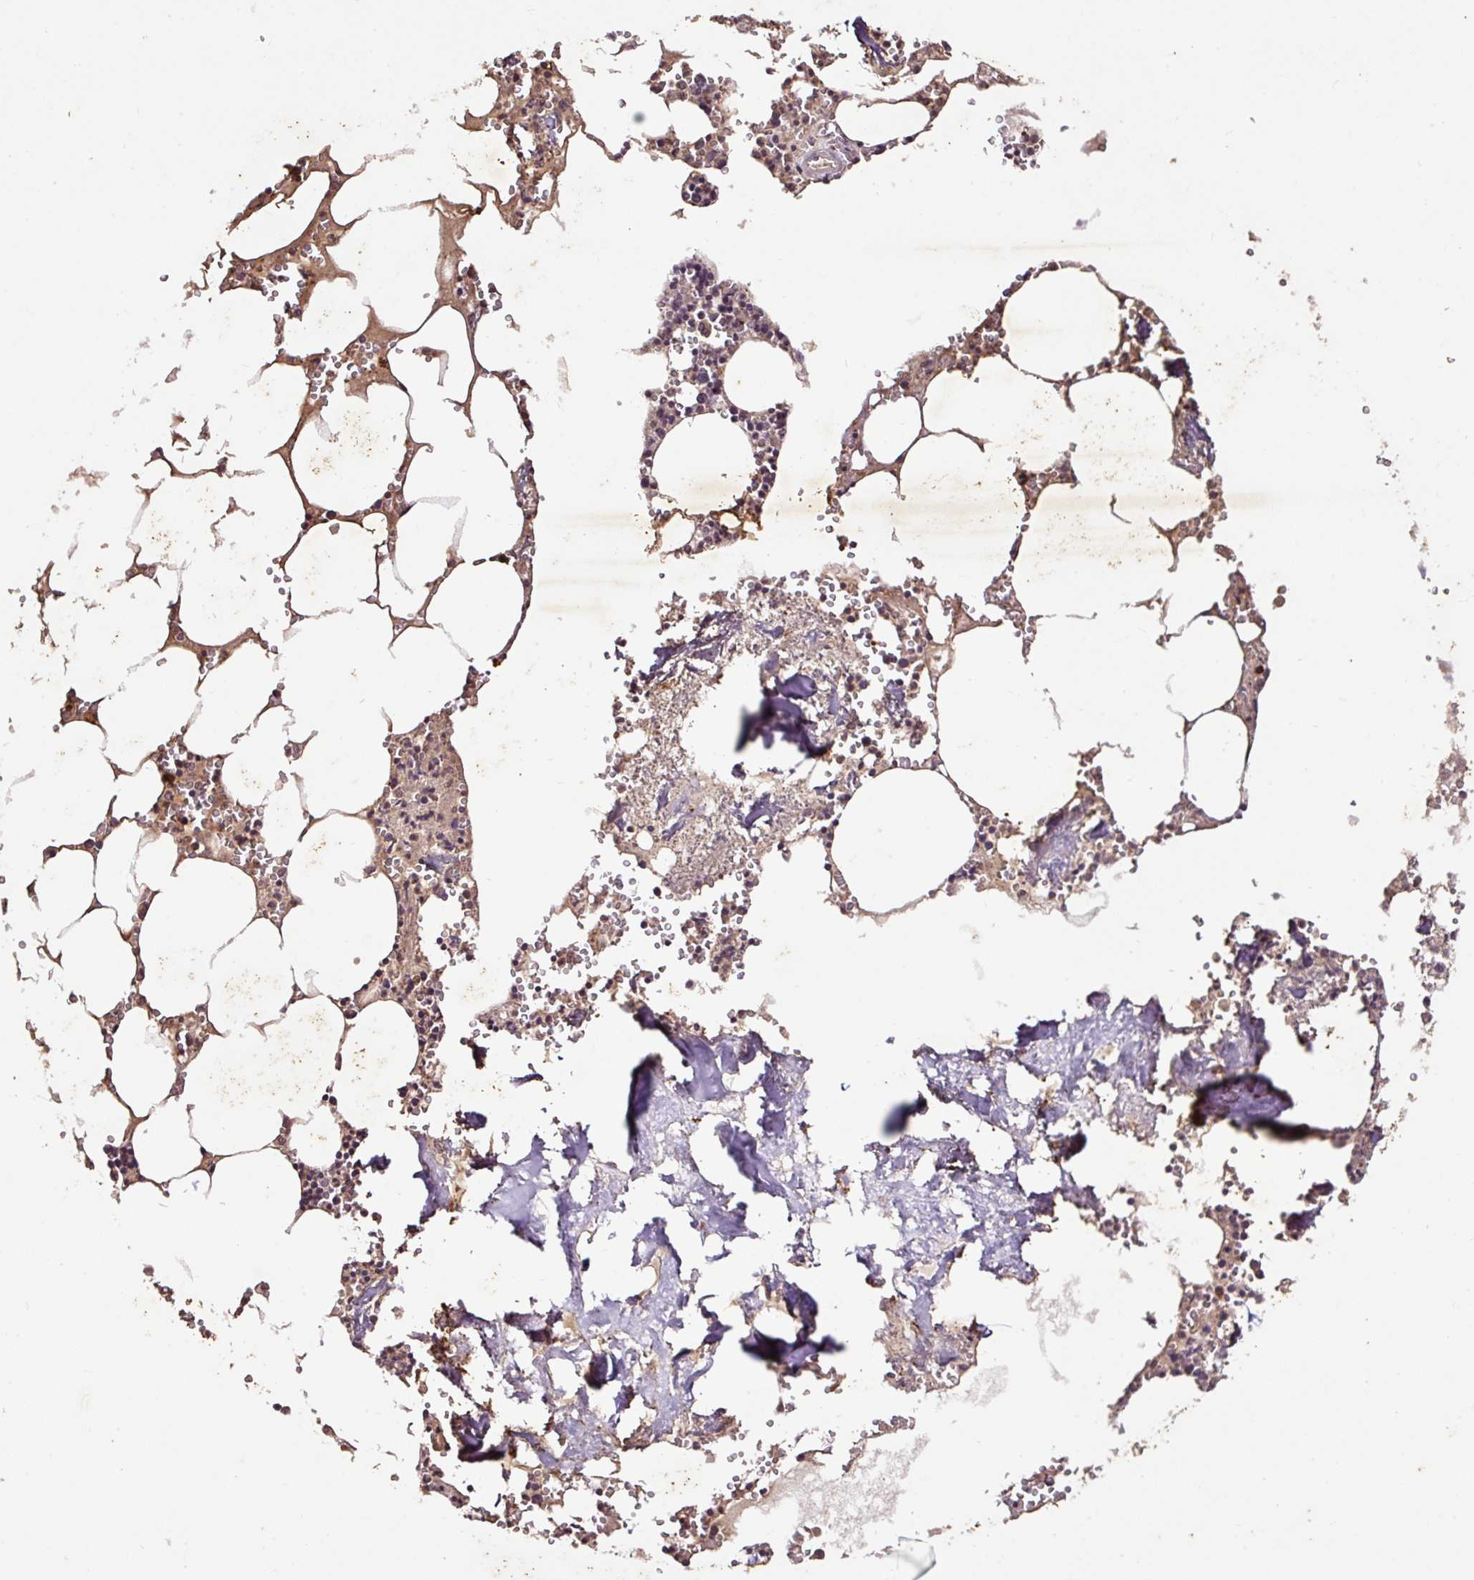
{"staining": {"intensity": "moderate", "quantity": "<25%", "location": "cytoplasmic/membranous"}, "tissue": "bone marrow", "cell_type": "Hematopoietic cells", "image_type": "normal", "snomed": [{"axis": "morphology", "description": "Normal tissue, NOS"}, {"axis": "topography", "description": "Bone marrow"}], "caption": "Unremarkable bone marrow was stained to show a protein in brown. There is low levels of moderate cytoplasmic/membranous positivity in about <25% of hematopoietic cells.", "gene": "LRTM2", "patient": {"sex": "male", "age": 54}}